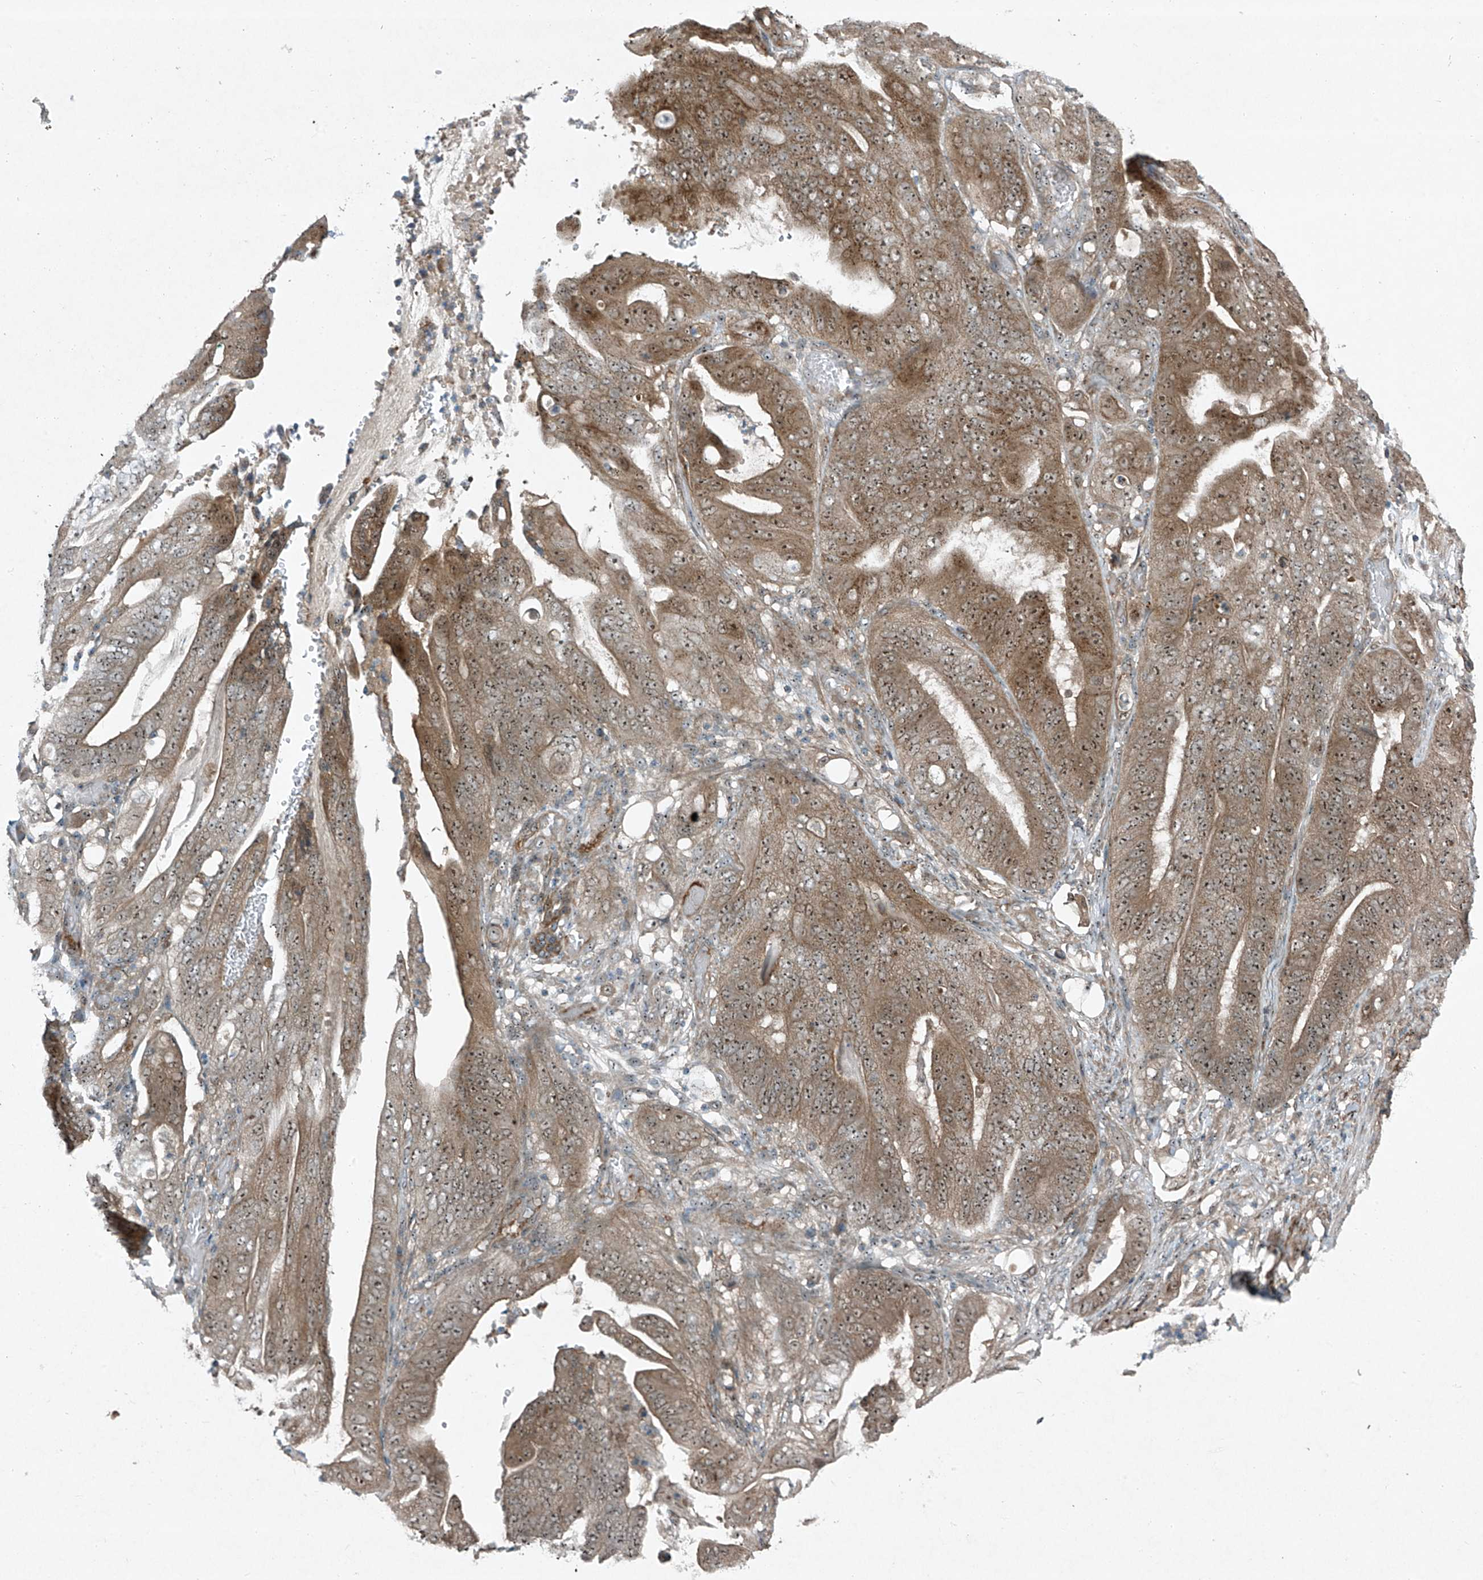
{"staining": {"intensity": "moderate", "quantity": ">75%", "location": "cytoplasmic/membranous,nuclear"}, "tissue": "stomach cancer", "cell_type": "Tumor cells", "image_type": "cancer", "snomed": [{"axis": "morphology", "description": "Adenocarcinoma, NOS"}, {"axis": "topography", "description": "Stomach"}], "caption": "Tumor cells display medium levels of moderate cytoplasmic/membranous and nuclear expression in about >75% of cells in human adenocarcinoma (stomach). The protein of interest is stained brown, and the nuclei are stained in blue (DAB IHC with brightfield microscopy, high magnification).", "gene": "PPCS", "patient": {"sex": "female", "age": 73}}